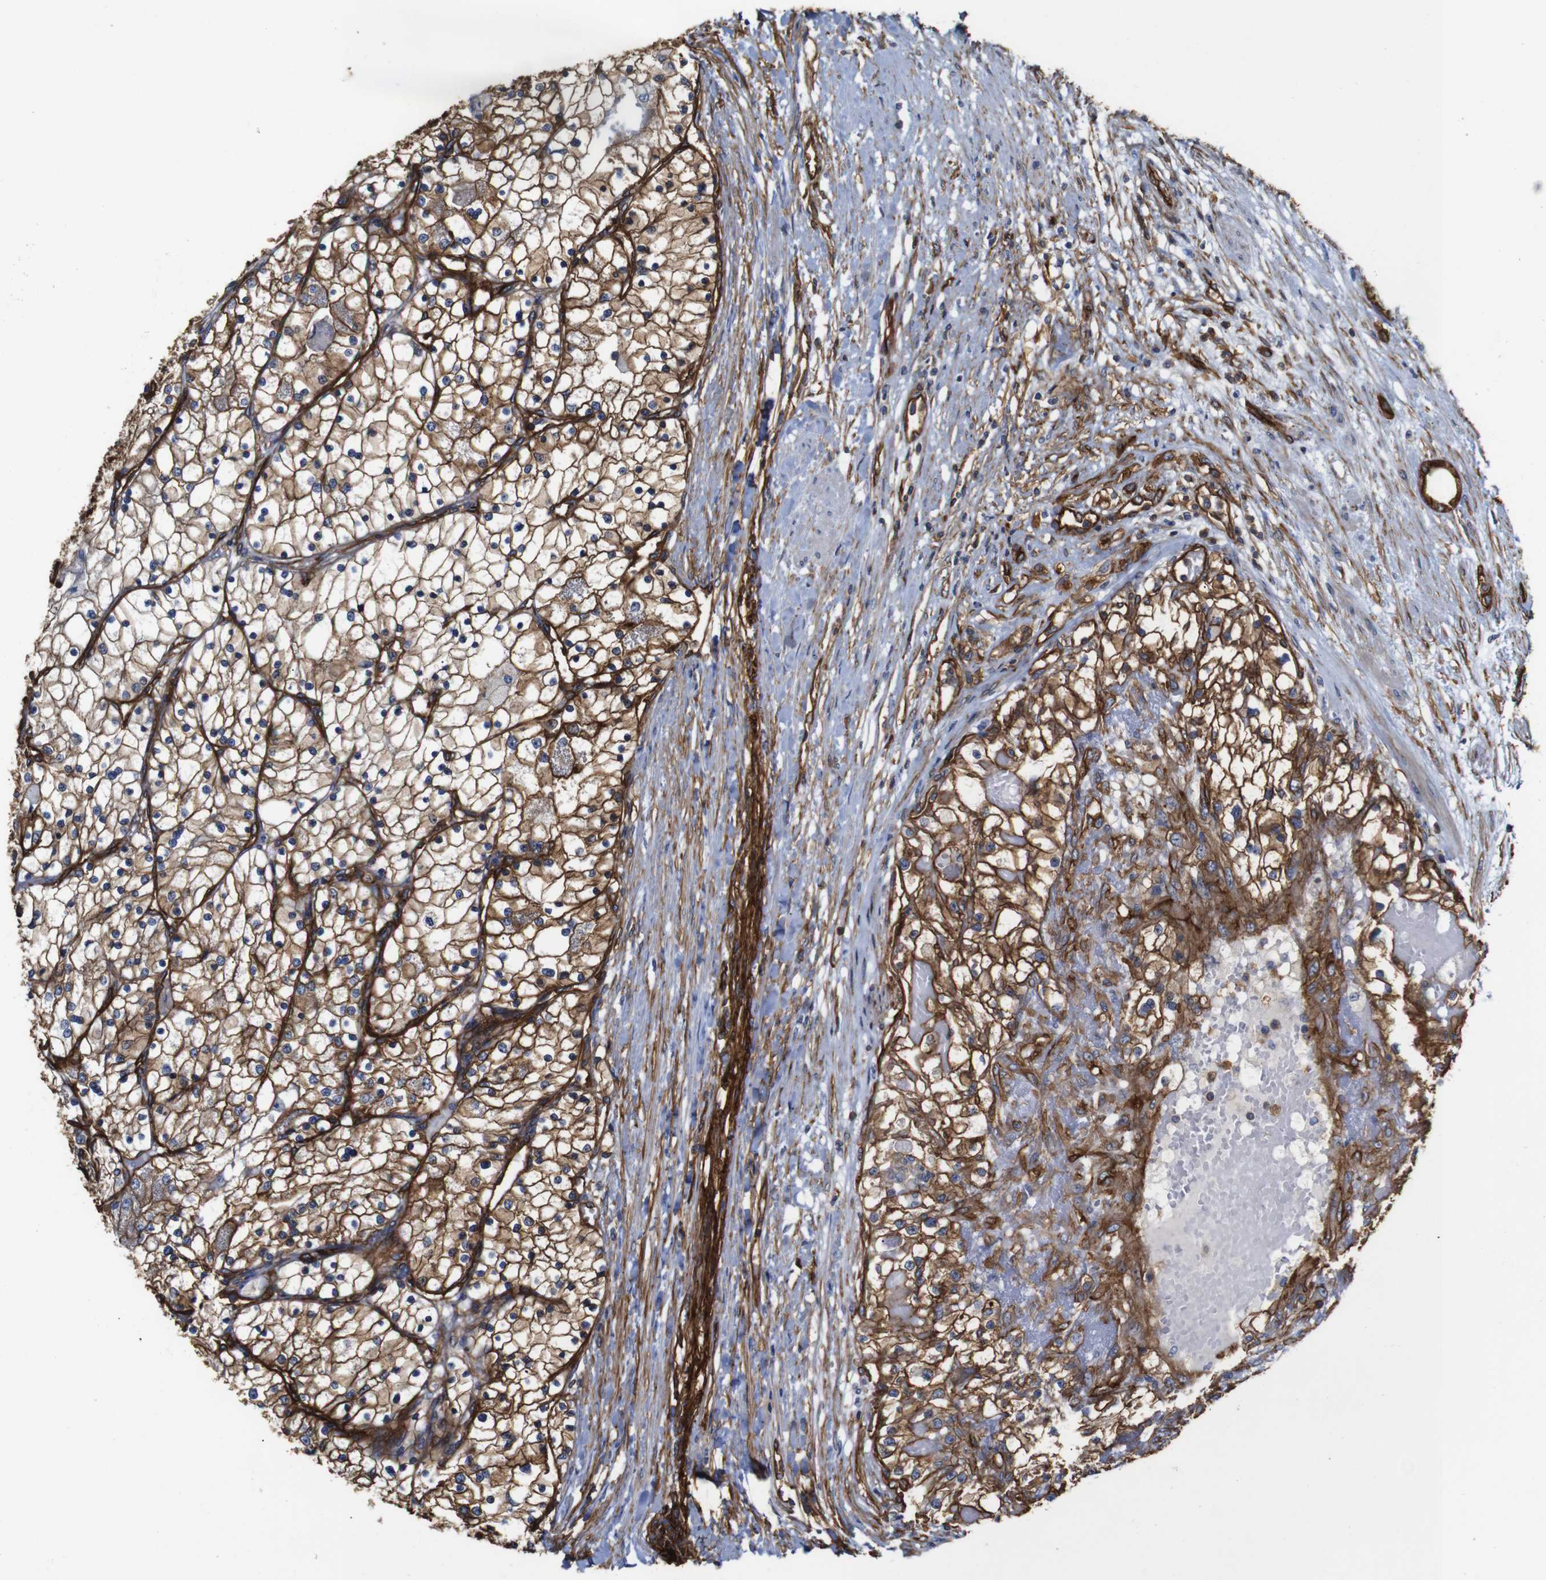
{"staining": {"intensity": "moderate", "quantity": ">75%", "location": "cytoplasmic/membranous"}, "tissue": "renal cancer", "cell_type": "Tumor cells", "image_type": "cancer", "snomed": [{"axis": "morphology", "description": "Adenocarcinoma, NOS"}, {"axis": "topography", "description": "Kidney"}], "caption": "This histopathology image demonstrates immunohistochemistry staining of renal adenocarcinoma, with medium moderate cytoplasmic/membranous expression in about >75% of tumor cells.", "gene": "SPTBN1", "patient": {"sex": "male", "age": 68}}